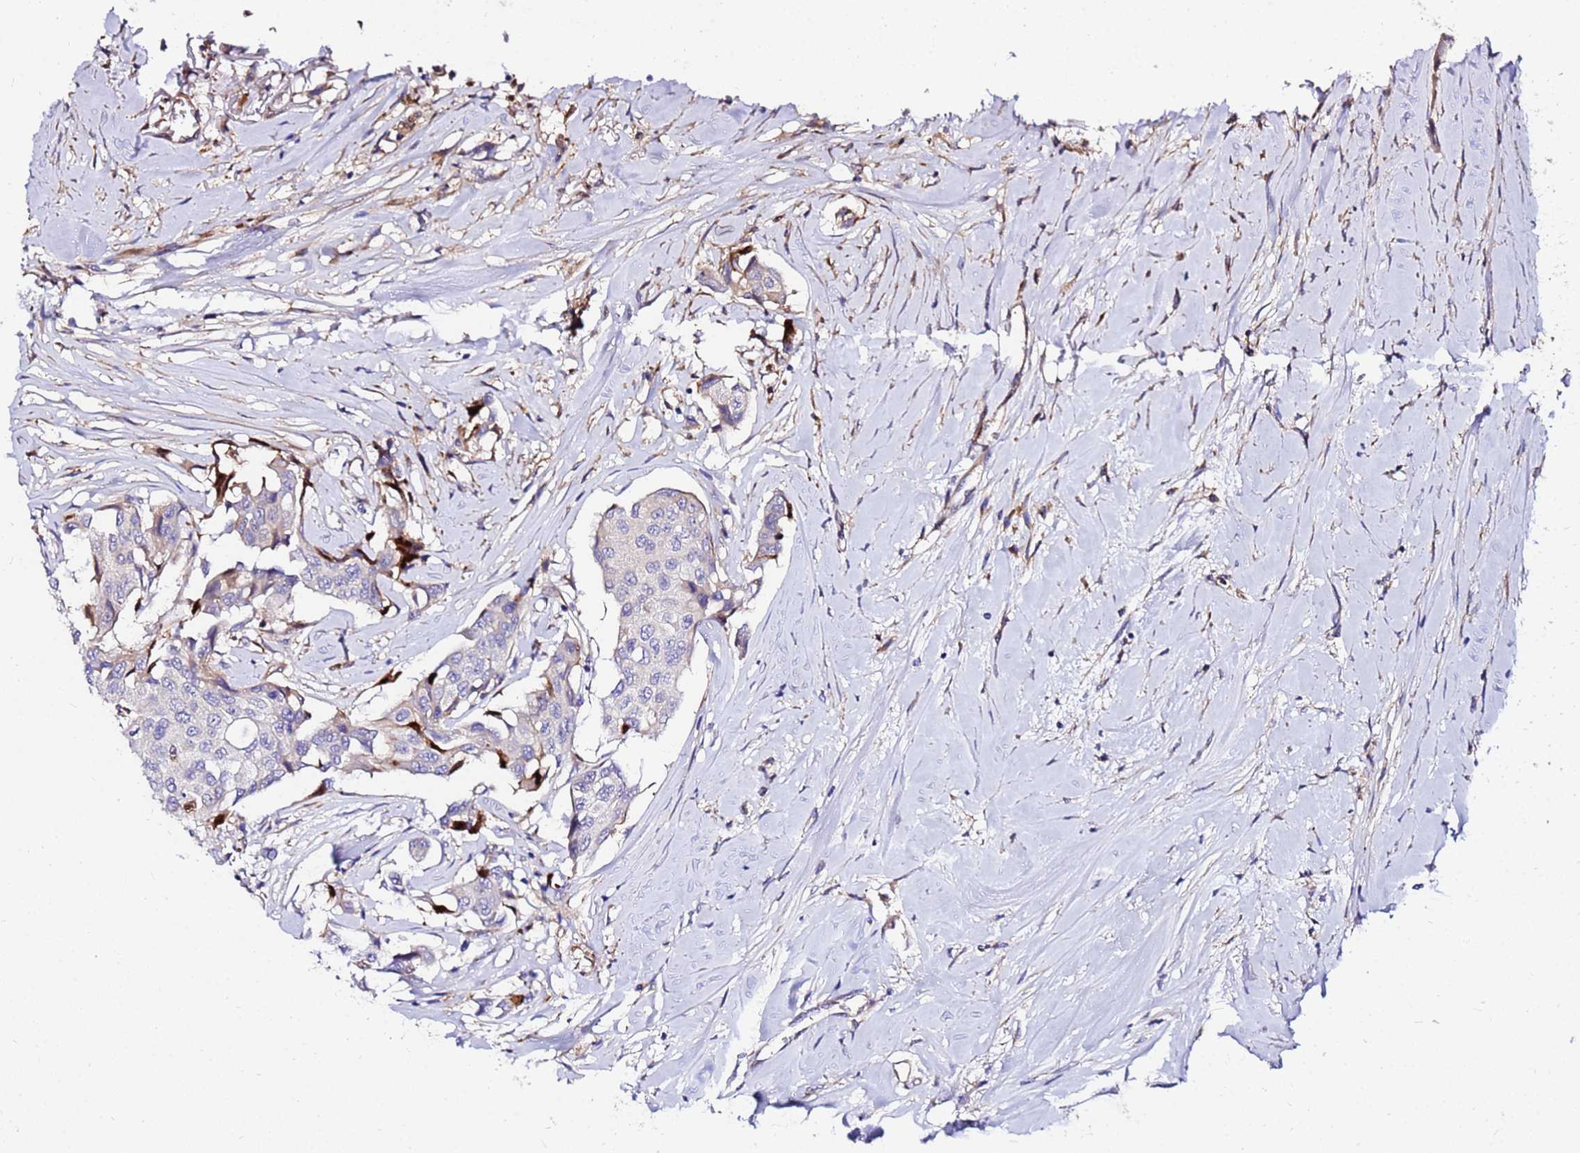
{"staining": {"intensity": "negative", "quantity": "none", "location": "none"}, "tissue": "breast cancer", "cell_type": "Tumor cells", "image_type": "cancer", "snomed": [{"axis": "morphology", "description": "Duct carcinoma"}, {"axis": "topography", "description": "Breast"}], "caption": "An immunohistochemistry (IHC) micrograph of invasive ductal carcinoma (breast) is shown. There is no staining in tumor cells of invasive ductal carcinoma (breast).", "gene": "WWC2", "patient": {"sex": "female", "age": 80}}